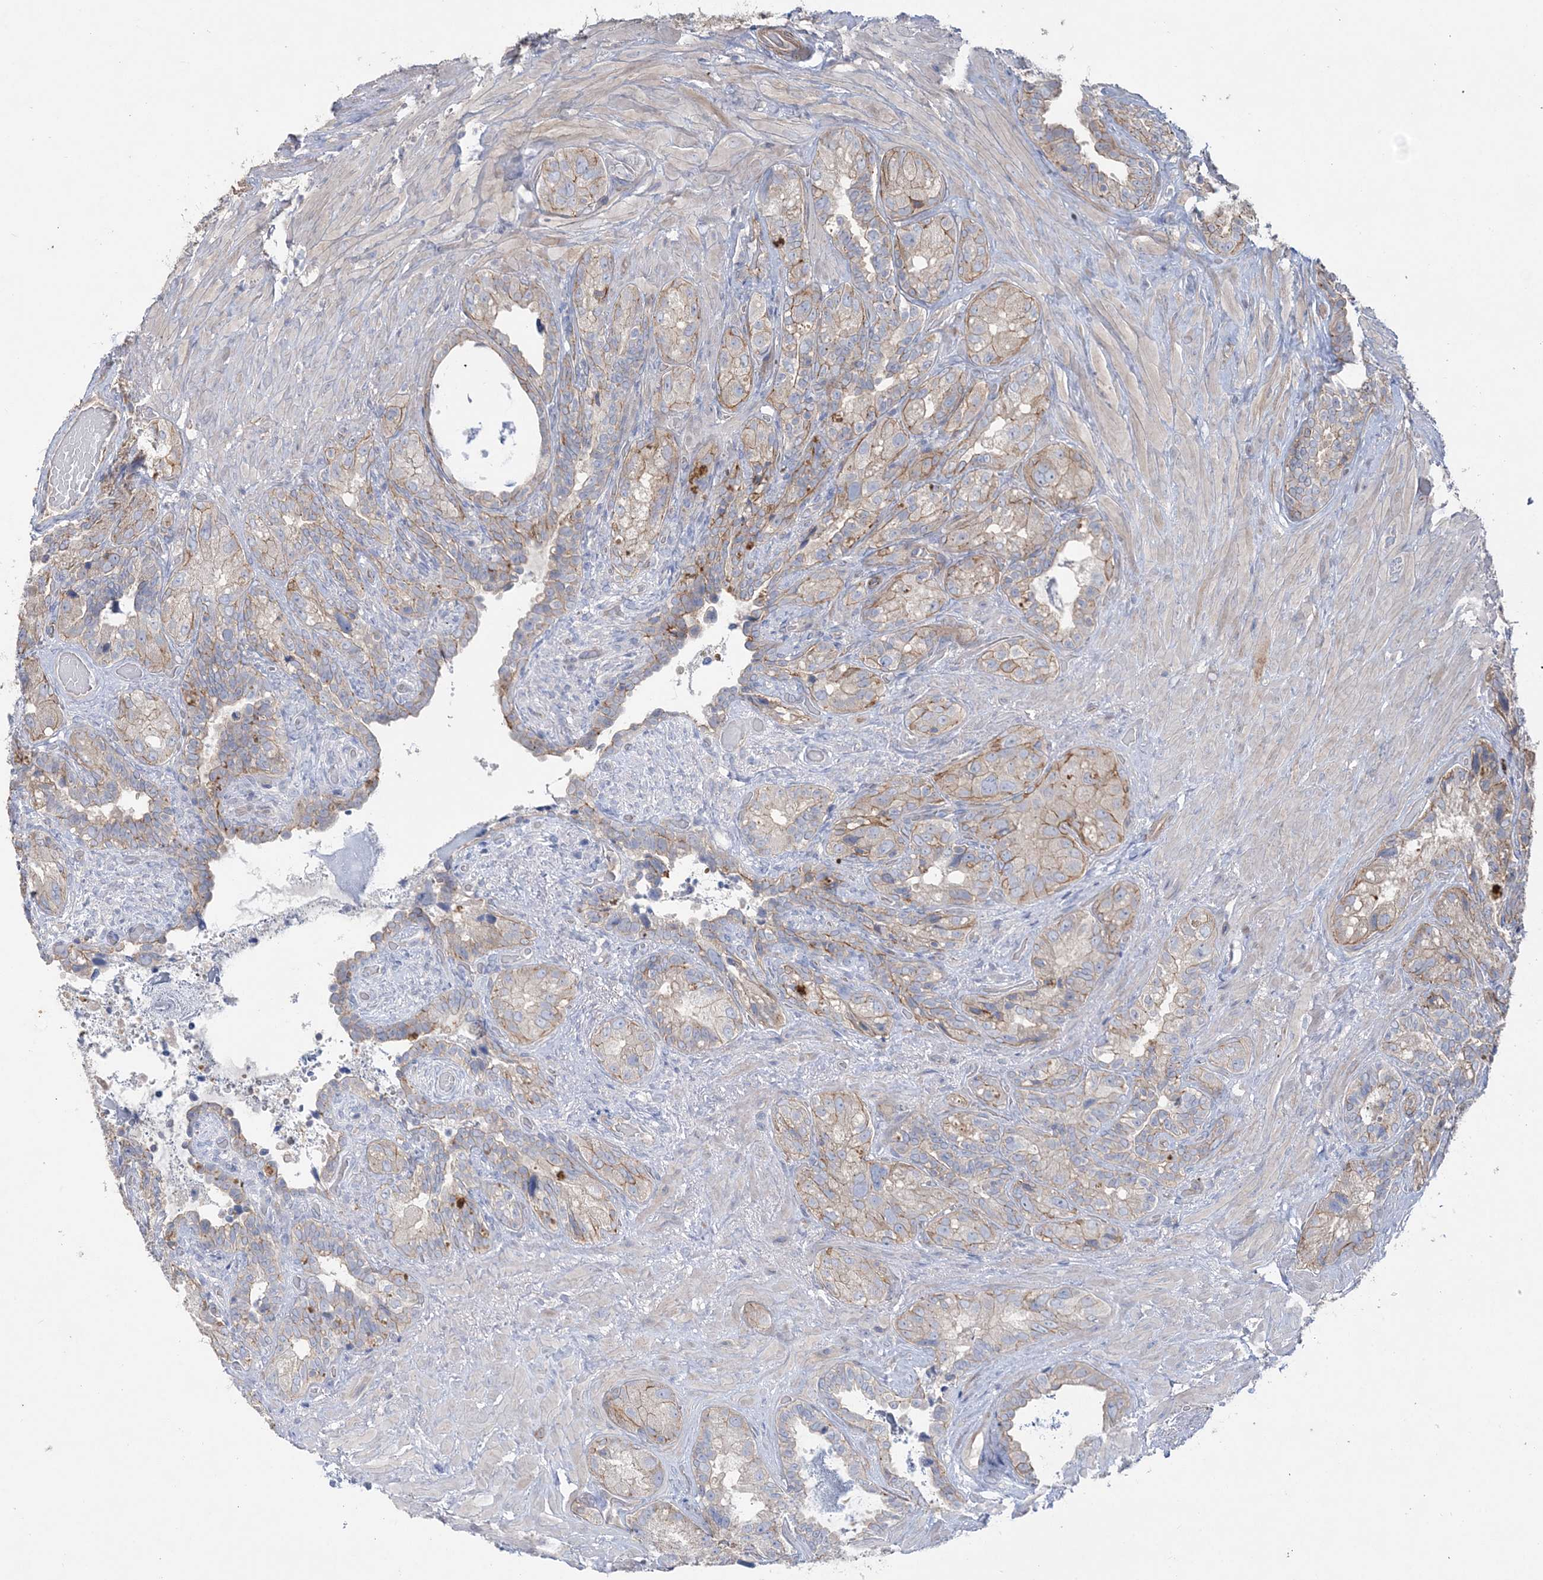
{"staining": {"intensity": "moderate", "quantity": "25%-75%", "location": "cytoplasmic/membranous"}, "tissue": "seminal vesicle", "cell_type": "Glandular cells", "image_type": "normal", "snomed": [{"axis": "morphology", "description": "Normal tissue, NOS"}, {"axis": "topography", "description": "Seminal veicle"}, {"axis": "topography", "description": "Peripheral nerve tissue"}], "caption": "Glandular cells demonstrate medium levels of moderate cytoplasmic/membranous positivity in approximately 25%-75% of cells in unremarkable human seminal vesicle.", "gene": "PIGC", "patient": {"sex": "male", "age": 67}}